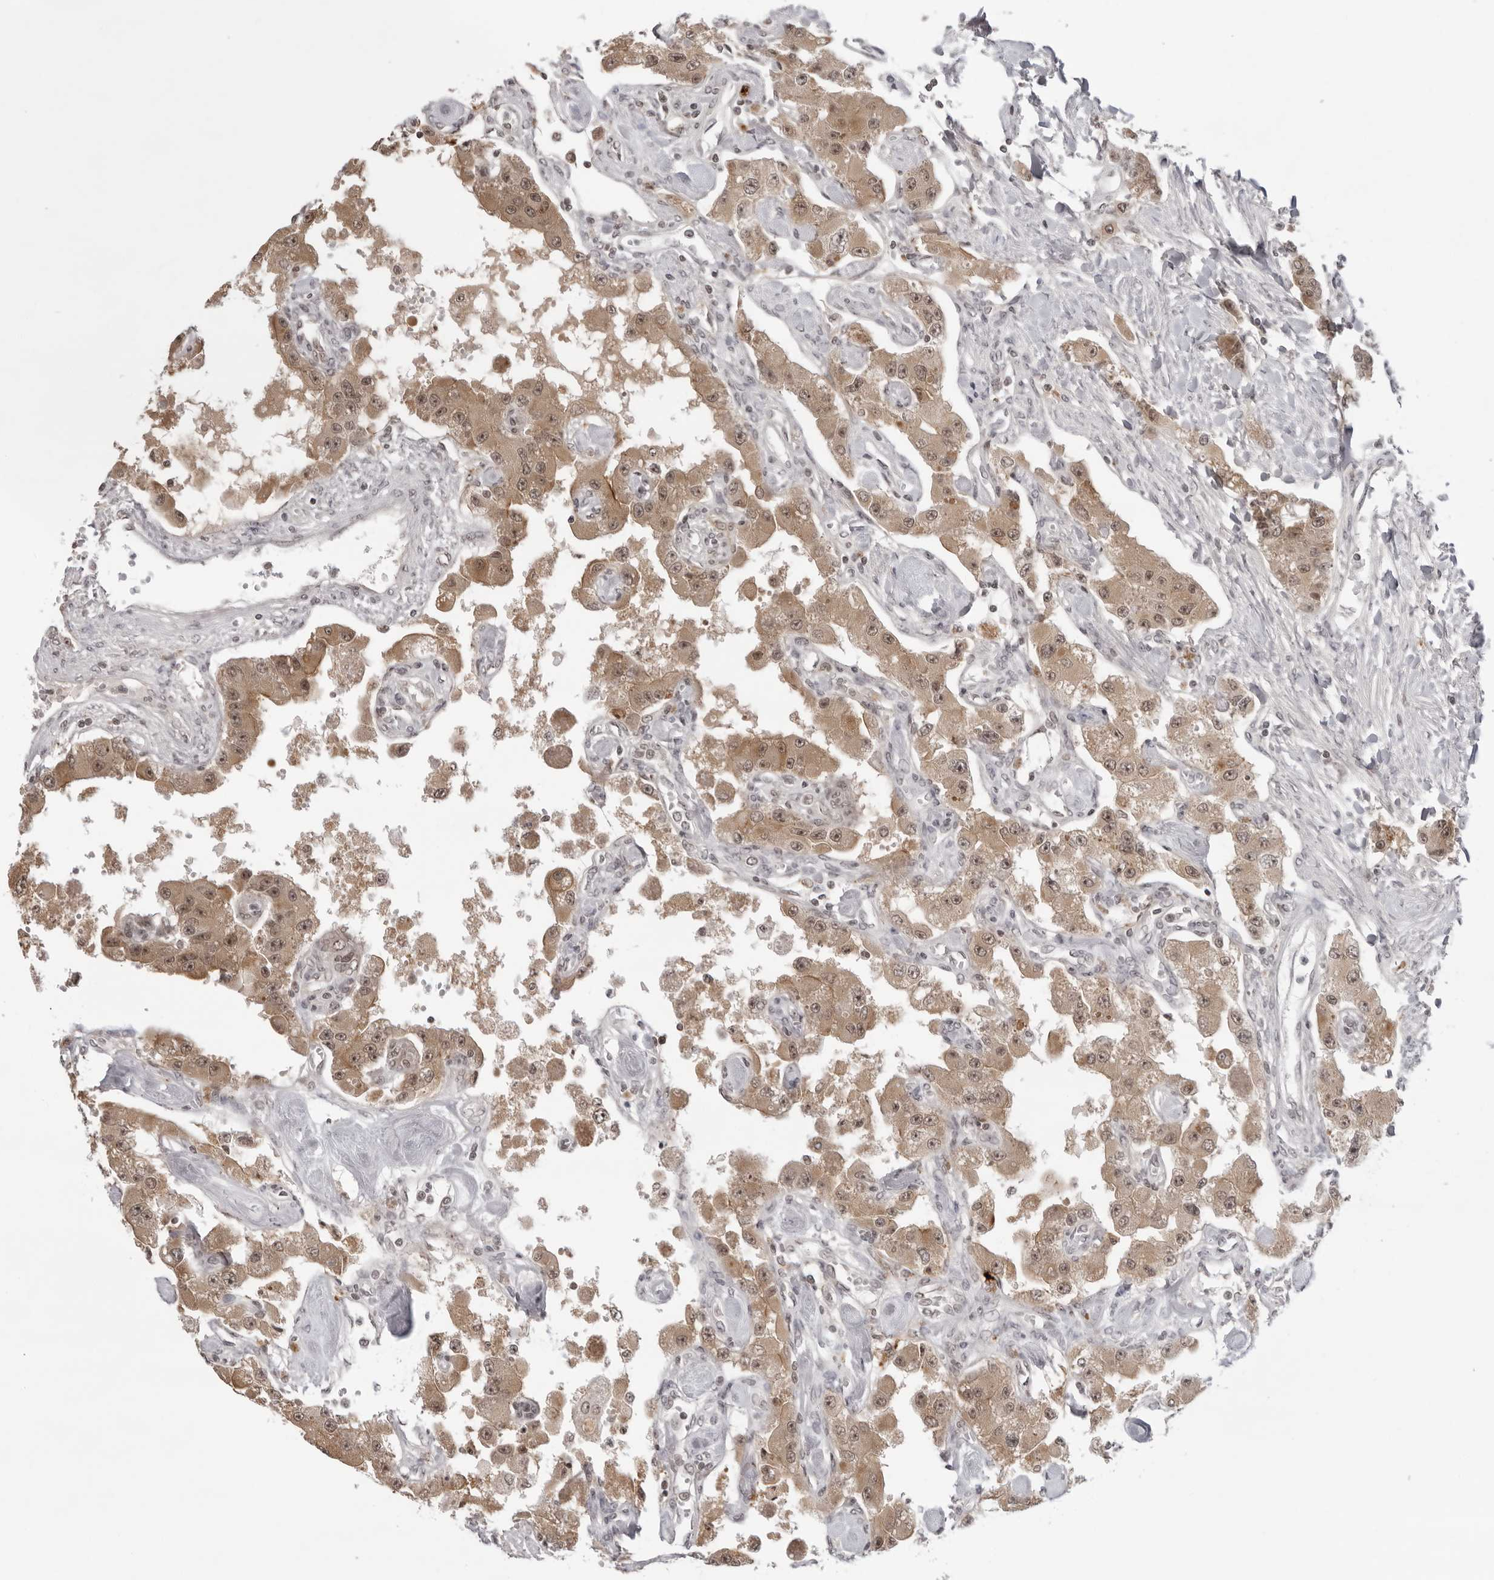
{"staining": {"intensity": "moderate", "quantity": ">75%", "location": "cytoplasmic/membranous,nuclear"}, "tissue": "carcinoid", "cell_type": "Tumor cells", "image_type": "cancer", "snomed": [{"axis": "morphology", "description": "Carcinoid, malignant, NOS"}, {"axis": "topography", "description": "Pancreas"}], "caption": "Immunohistochemical staining of human carcinoid shows medium levels of moderate cytoplasmic/membranous and nuclear protein expression in approximately >75% of tumor cells. (DAB (3,3'-diaminobenzidine) IHC, brown staining for protein, blue staining for nuclei).", "gene": "EXOSC10", "patient": {"sex": "male", "age": 41}}